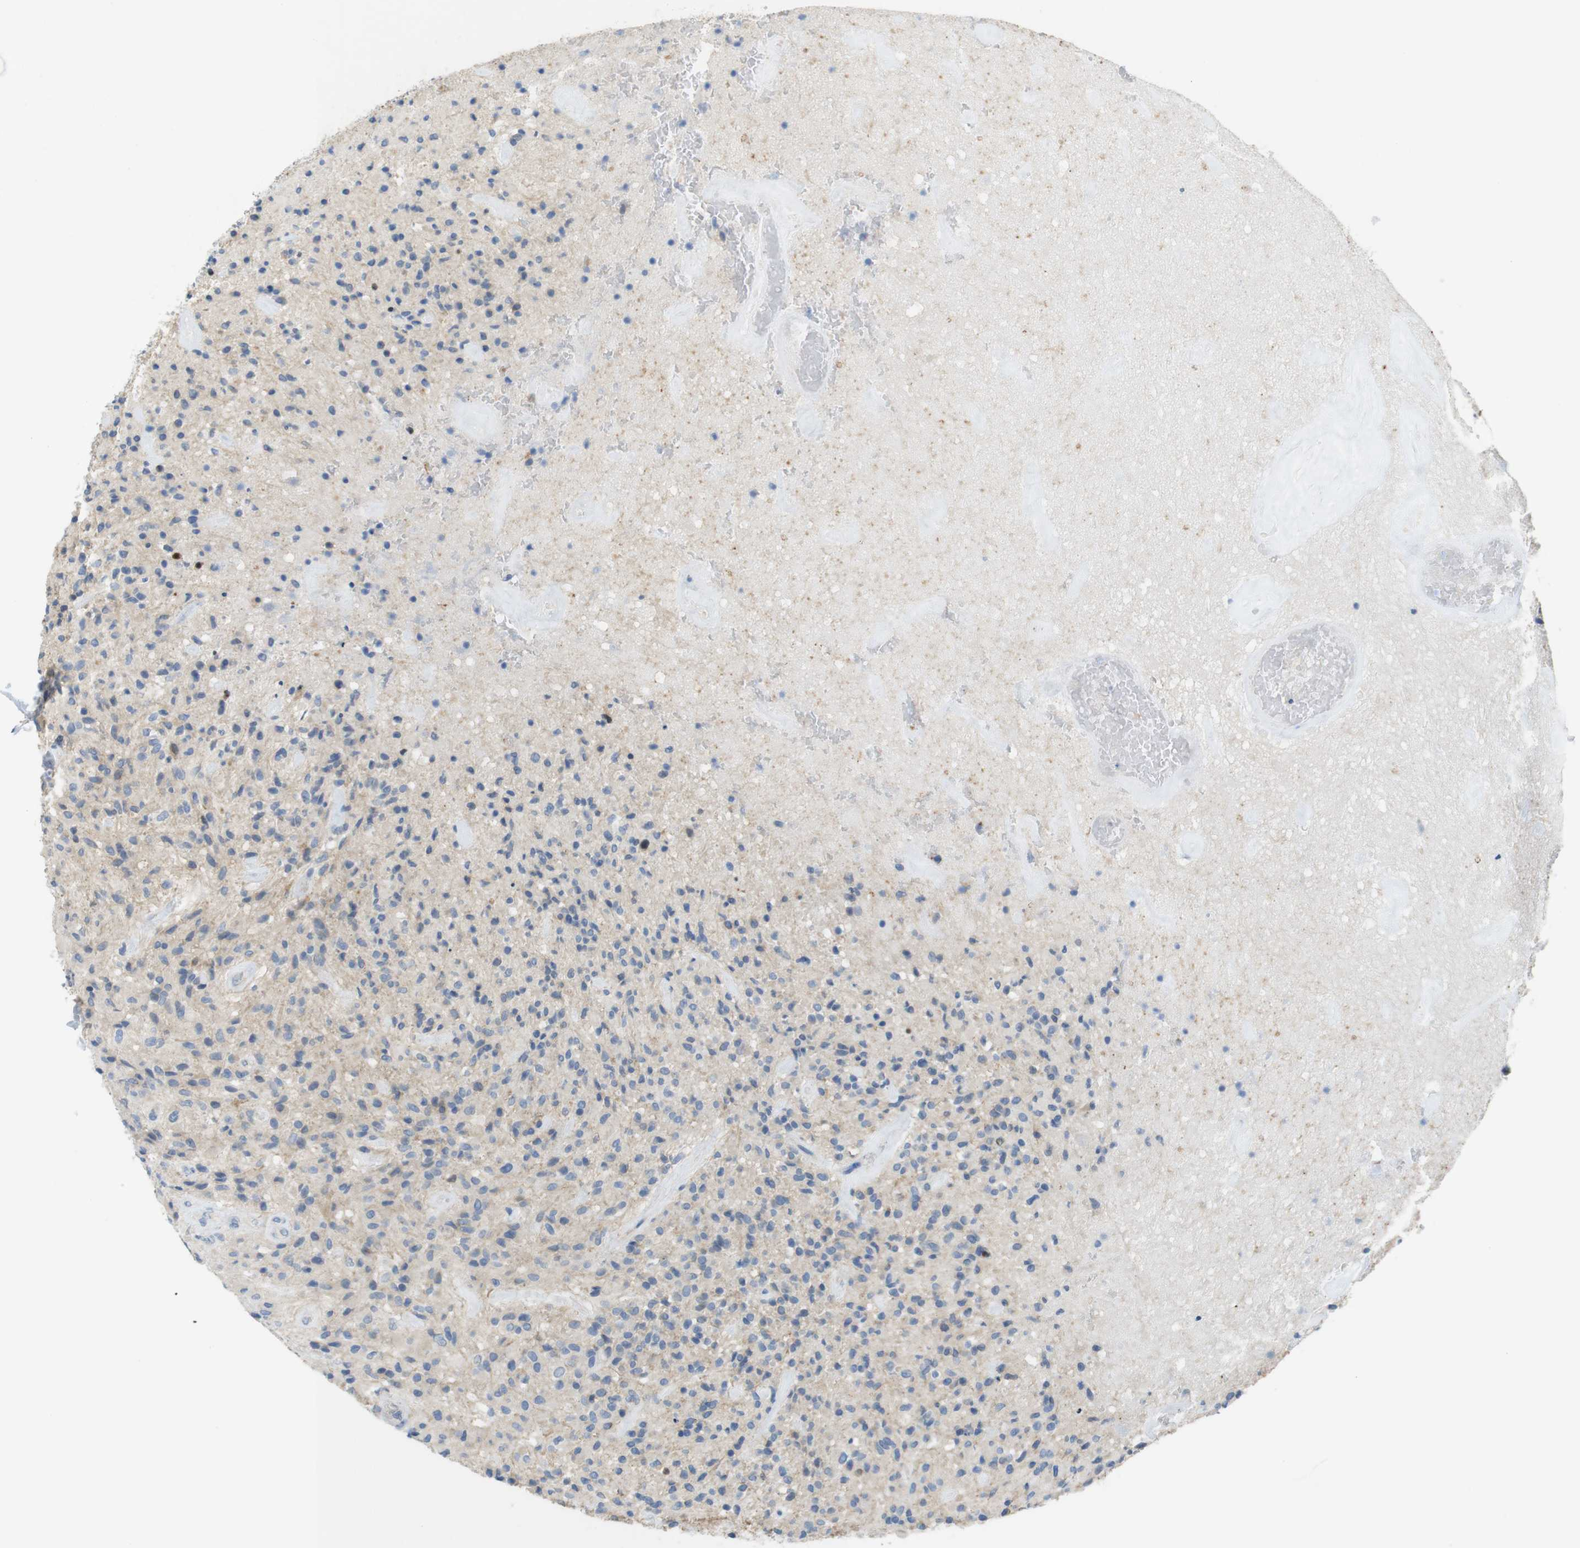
{"staining": {"intensity": "weak", "quantity": "25%-75%", "location": "cytoplasmic/membranous"}, "tissue": "glioma", "cell_type": "Tumor cells", "image_type": "cancer", "snomed": [{"axis": "morphology", "description": "Glioma, malignant, High grade"}, {"axis": "topography", "description": "Brain"}], "caption": "Tumor cells reveal low levels of weak cytoplasmic/membranous positivity in about 25%-75% of cells in human malignant glioma (high-grade). (DAB (3,3'-diaminobenzidine) IHC with brightfield microscopy, high magnification).", "gene": "TJP3", "patient": {"sex": "male", "age": 71}}